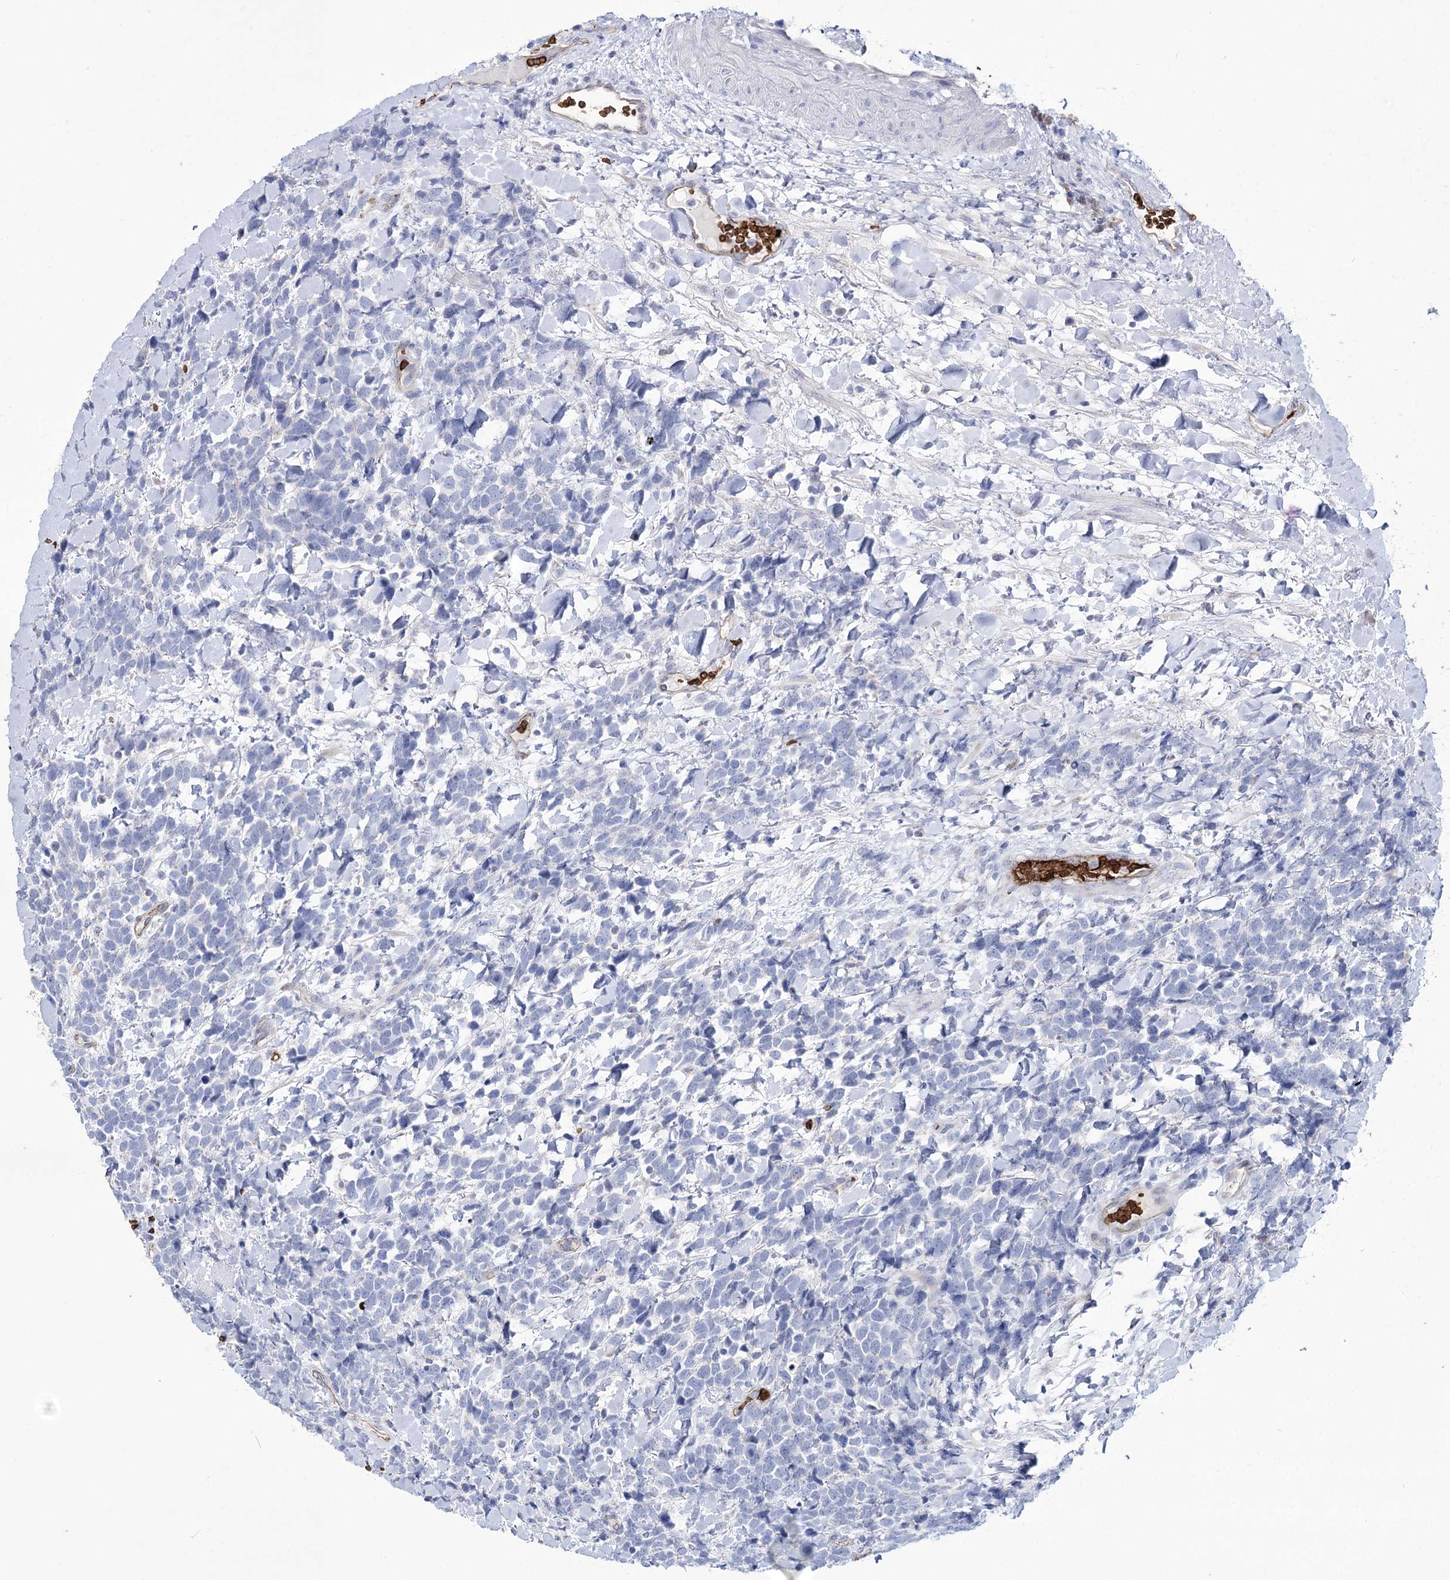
{"staining": {"intensity": "negative", "quantity": "none", "location": "none"}, "tissue": "urothelial cancer", "cell_type": "Tumor cells", "image_type": "cancer", "snomed": [{"axis": "morphology", "description": "Urothelial carcinoma, High grade"}, {"axis": "topography", "description": "Urinary bladder"}], "caption": "Tumor cells show no significant protein expression in urothelial carcinoma (high-grade). Brightfield microscopy of IHC stained with DAB (brown) and hematoxylin (blue), captured at high magnification.", "gene": "GBF1", "patient": {"sex": "female", "age": 82}}